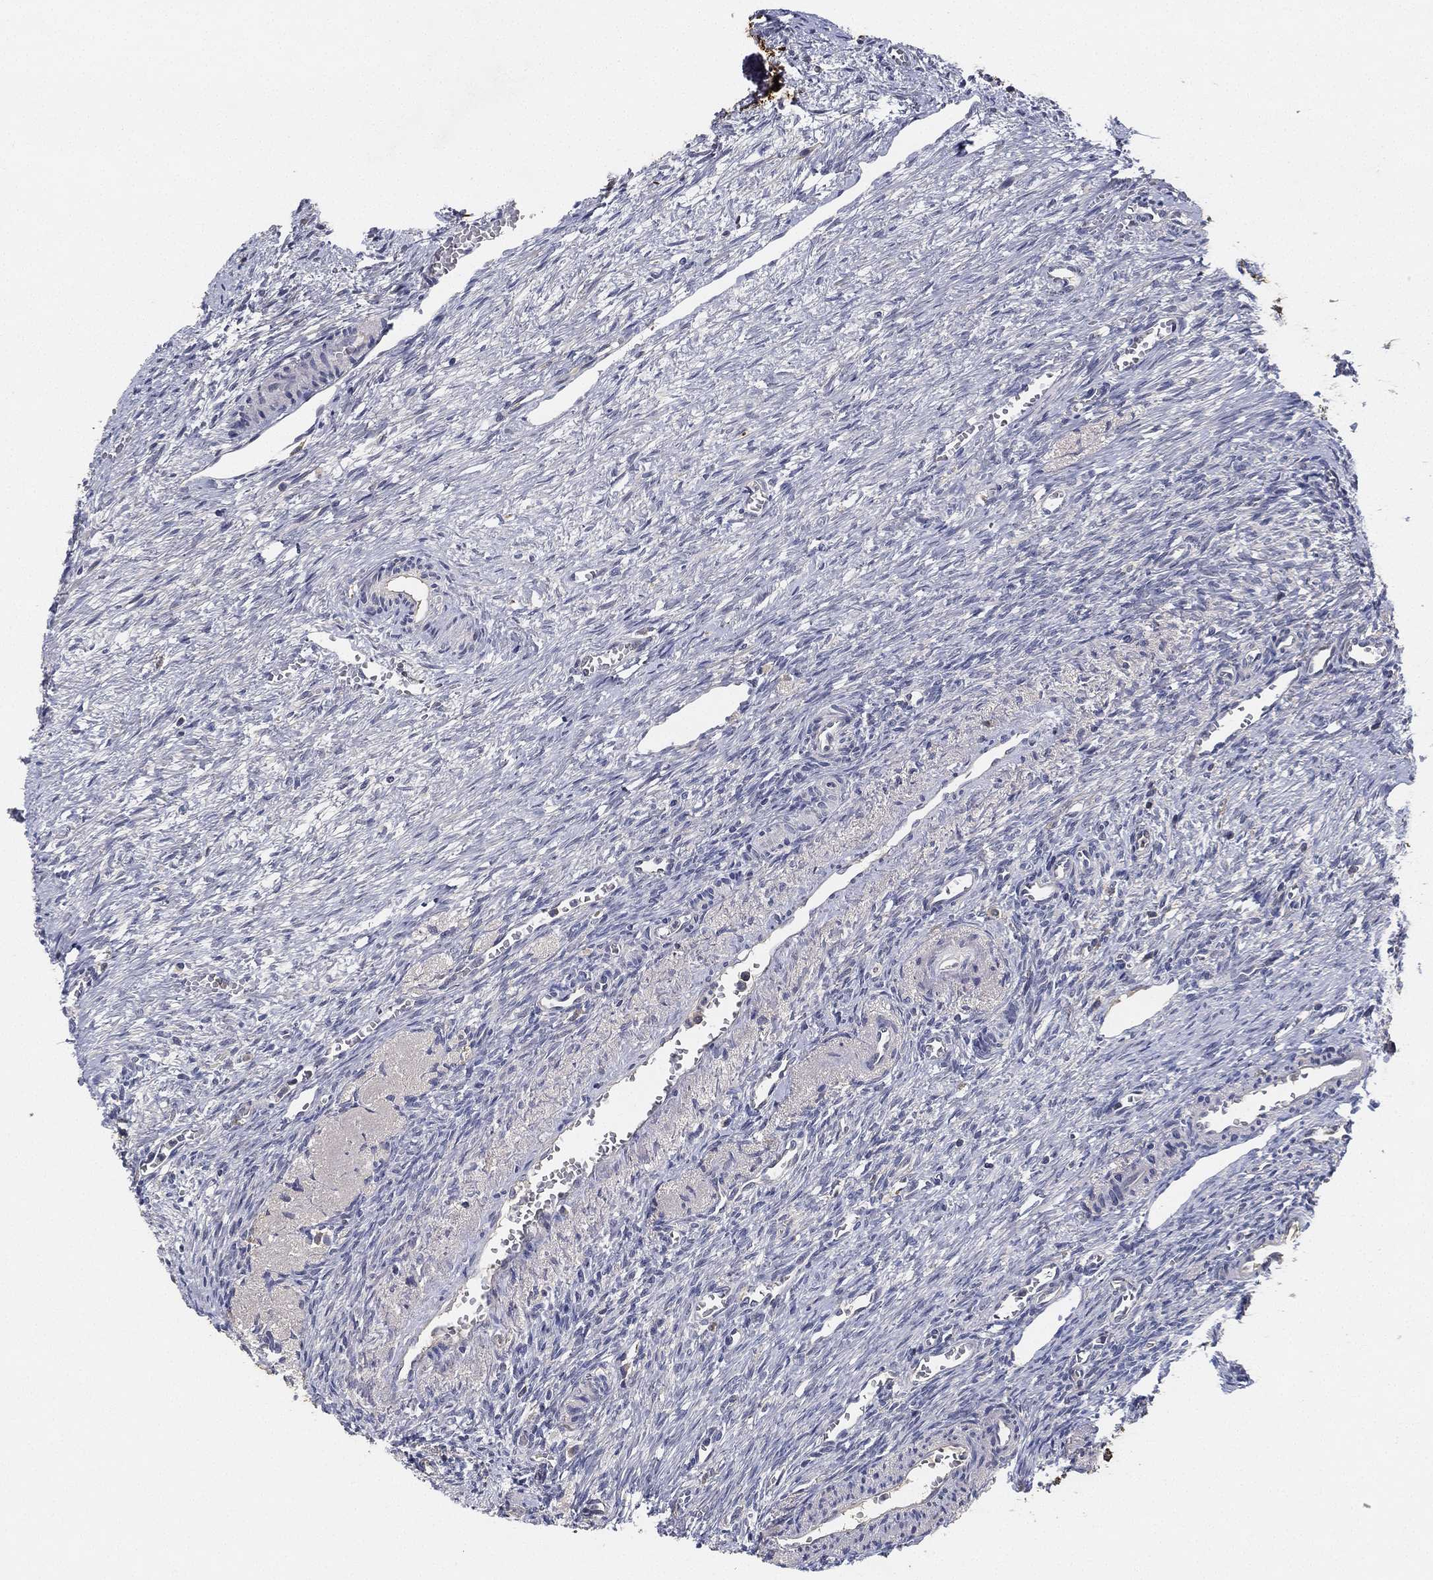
{"staining": {"intensity": "negative", "quantity": "none", "location": "none"}, "tissue": "ovary", "cell_type": "Follicle cells", "image_type": "normal", "snomed": [{"axis": "morphology", "description": "Normal tissue, NOS"}, {"axis": "topography", "description": "Ovary"}], "caption": "IHC photomicrograph of normal ovary stained for a protein (brown), which displays no staining in follicle cells. The staining was performed using DAB (3,3'-diaminobenzidine) to visualize the protein expression in brown, while the nuclei were stained in blue with hematoxylin (Magnification: 20x).", "gene": "CFAP251", "patient": {"sex": "female", "age": 39}}